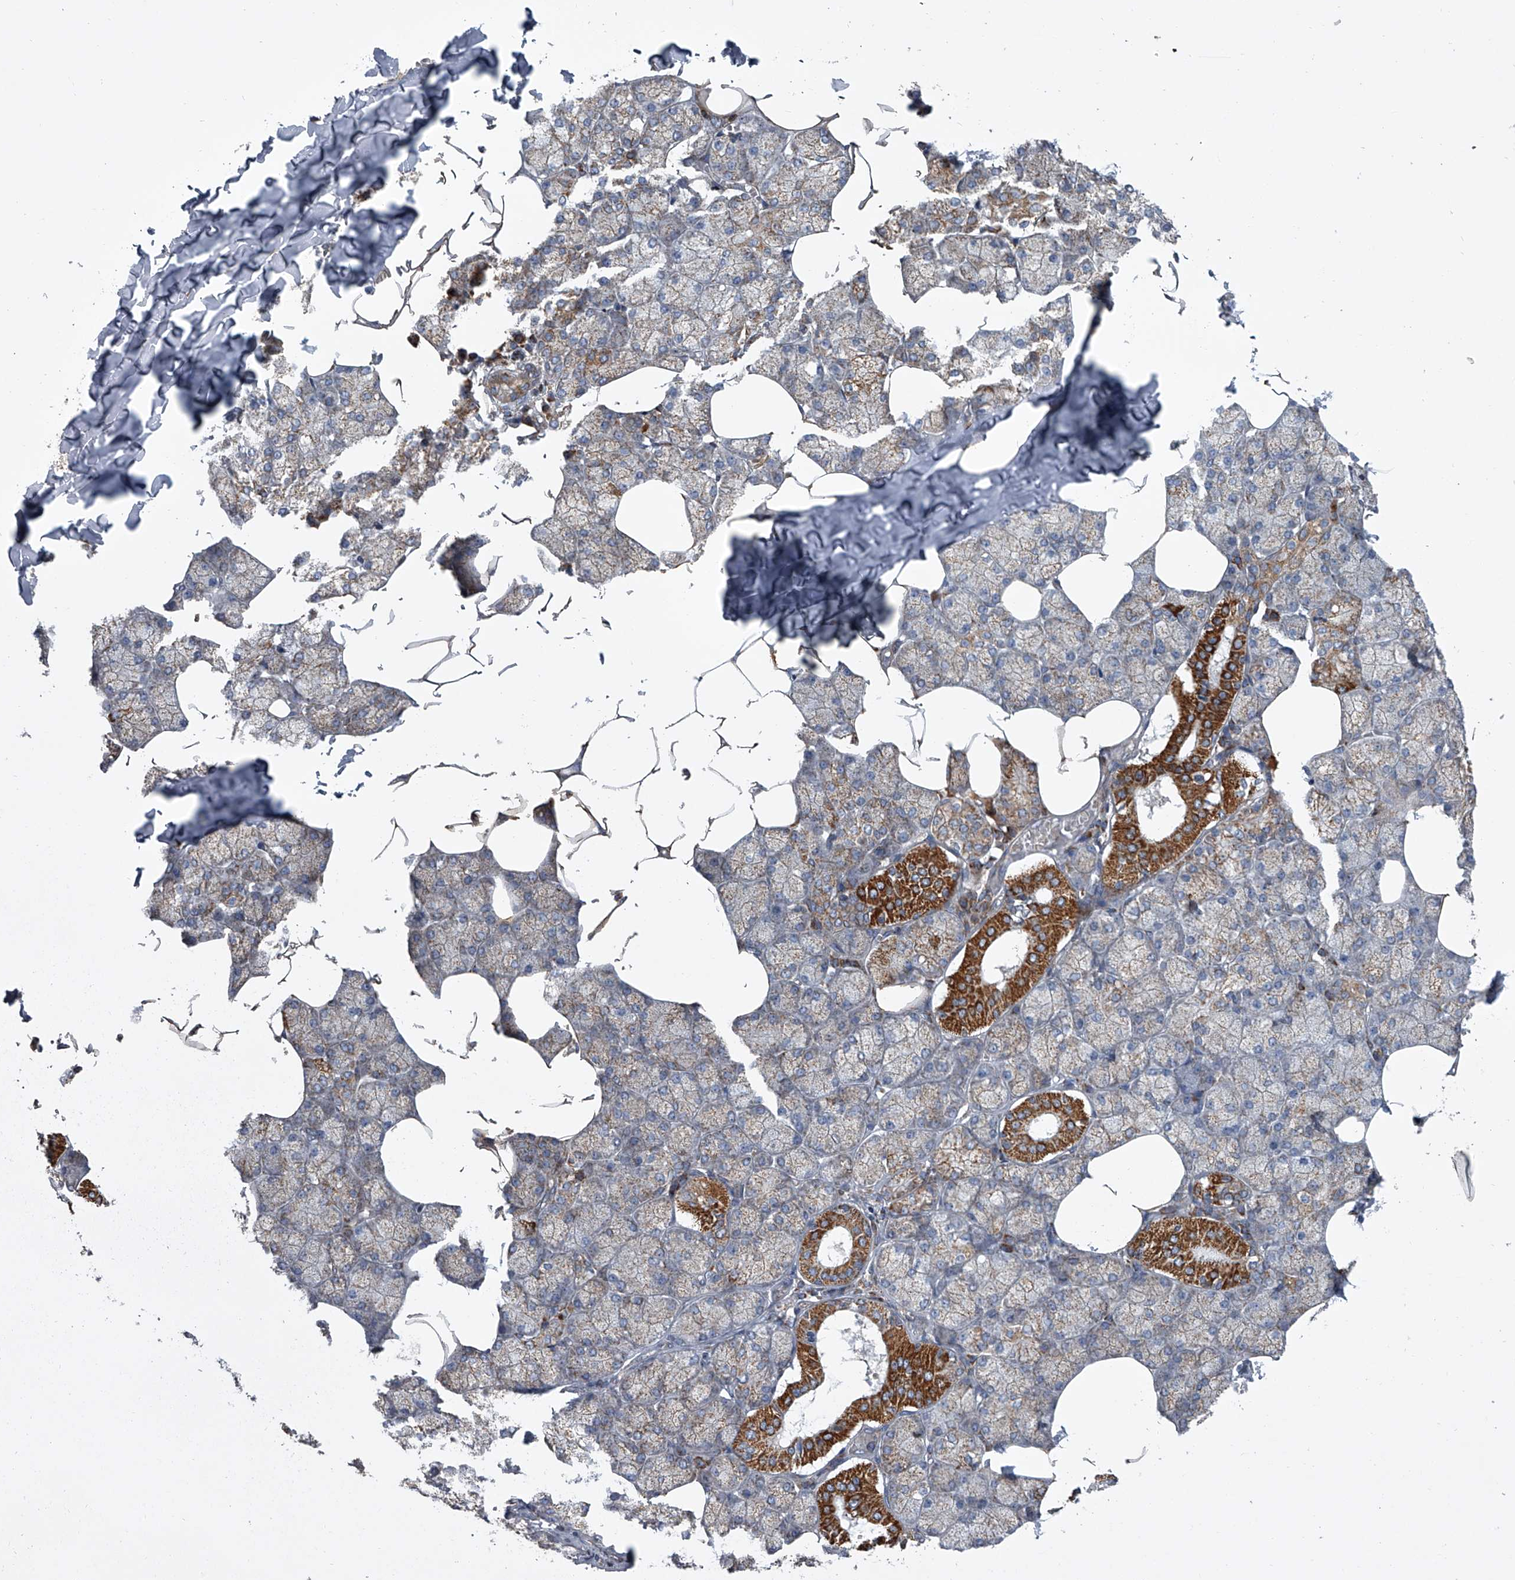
{"staining": {"intensity": "strong", "quantity": "<25%", "location": "cytoplasmic/membranous"}, "tissue": "salivary gland", "cell_type": "Glandular cells", "image_type": "normal", "snomed": [{"axis": "morphology", "description": "Normal tissue, NOS"}, {"axis": "topography", "description": "Salivary gland"}], "caption": "An immunohistochemistry micrograph of benign tissue is shown. Protein staining in brown highlights strong cytoplasmic/membranous positivity in salivary gland within glandular cells. The staining is performed using DAB (3,3'-diaminobenzidine) brown chromogen to label protein expression. The nuclei are counter-stained blue using hematoxylin.", "gene": "STRADA", "patient": {"sex": "male", "age": 62}}